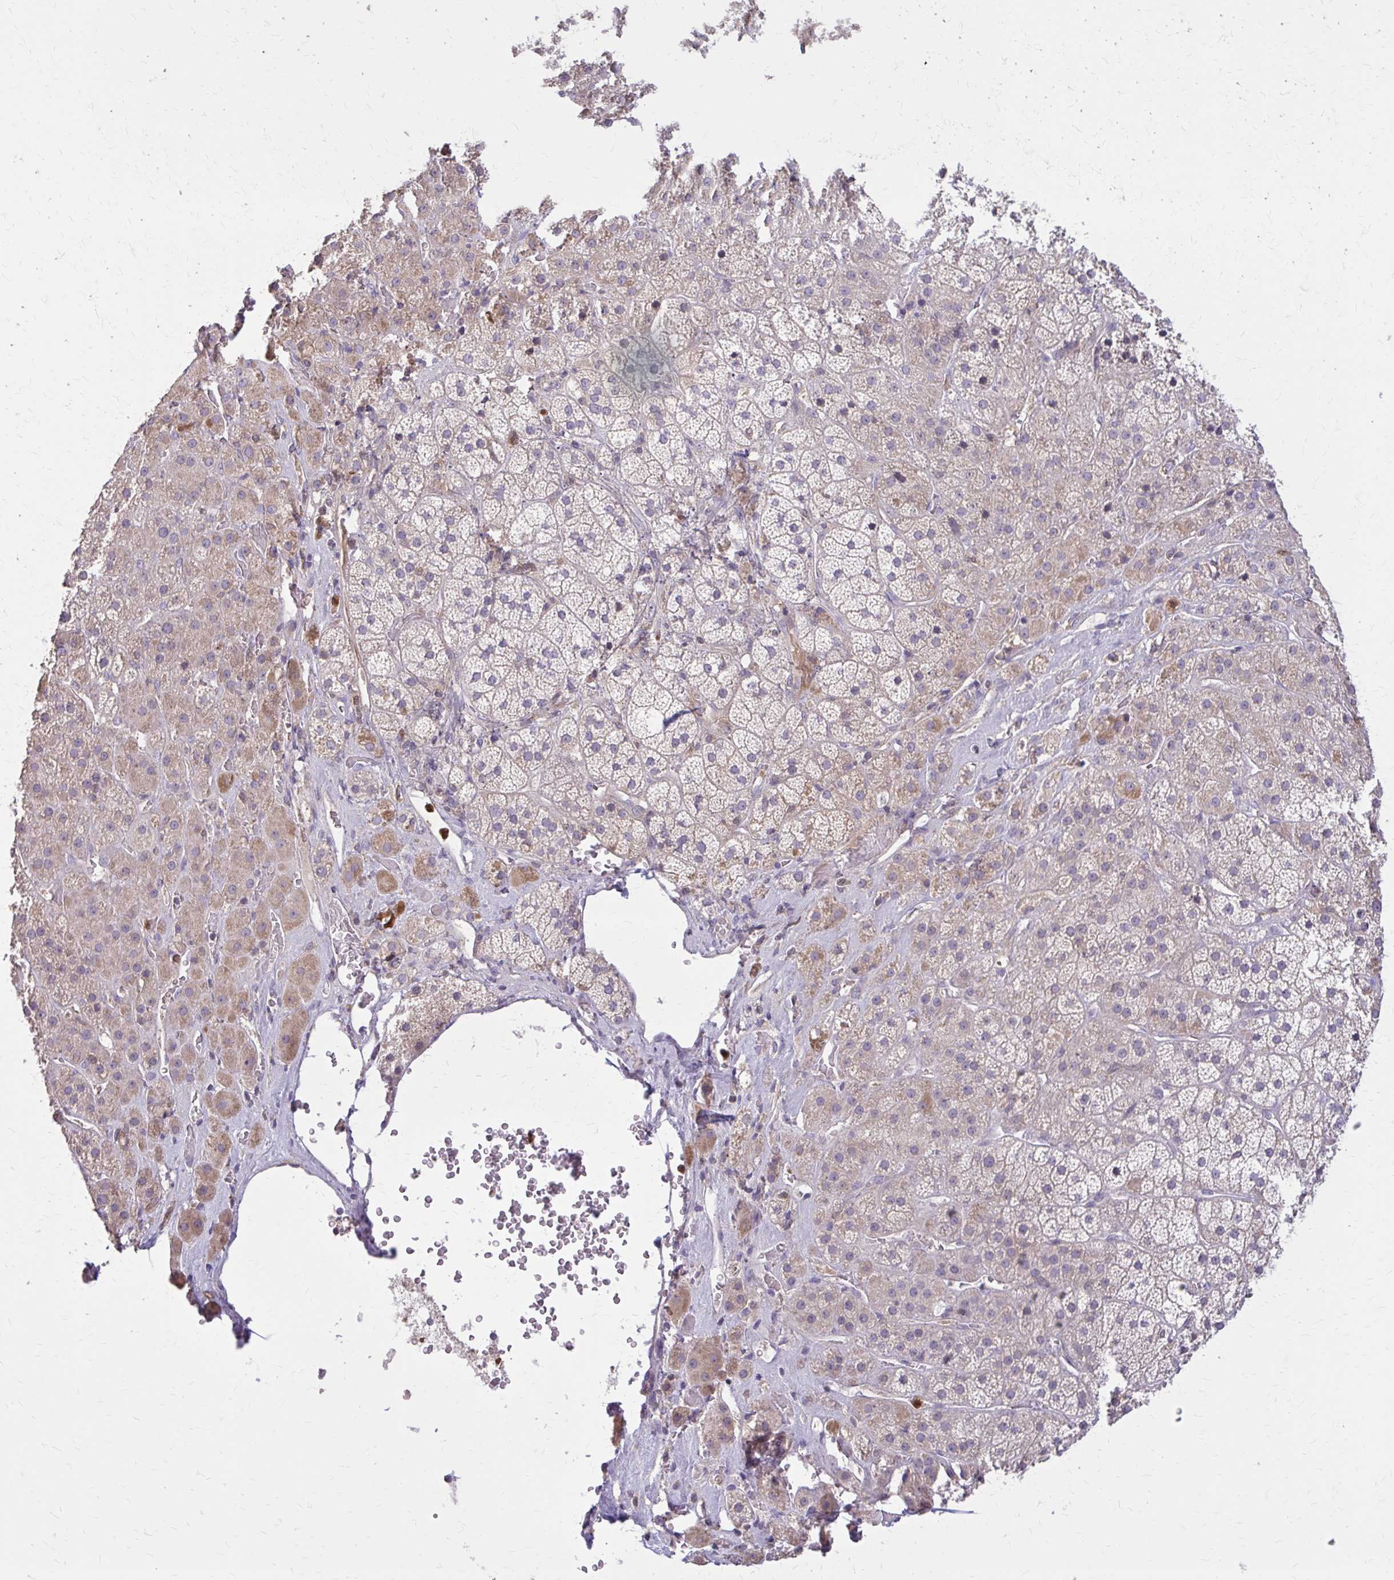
{"staining": {"intensity": "weak", "quantity": "25%-75%", "location": "cytoplasmic/membranous"}, "tissue": "adrenal gland", "cell_type": "Glandular cells", "image_type": "normal", "snomed": [{"axis": "morphology", "description": "Normal tissue, NOS"}, {"axis": "topography", "description": "Adrenal gland"}], "caption": "The photomicrograph displays a brown stain indicating the presence of a protein in the cytoplasmic/membranous of glandular cells in adrenal gland. Immunohistochemistry (ihc) stains the protein in brown and the nuclei are stained blue.", "gene": "NRBF2", "patient": {"sex": "male", "age": 57}}